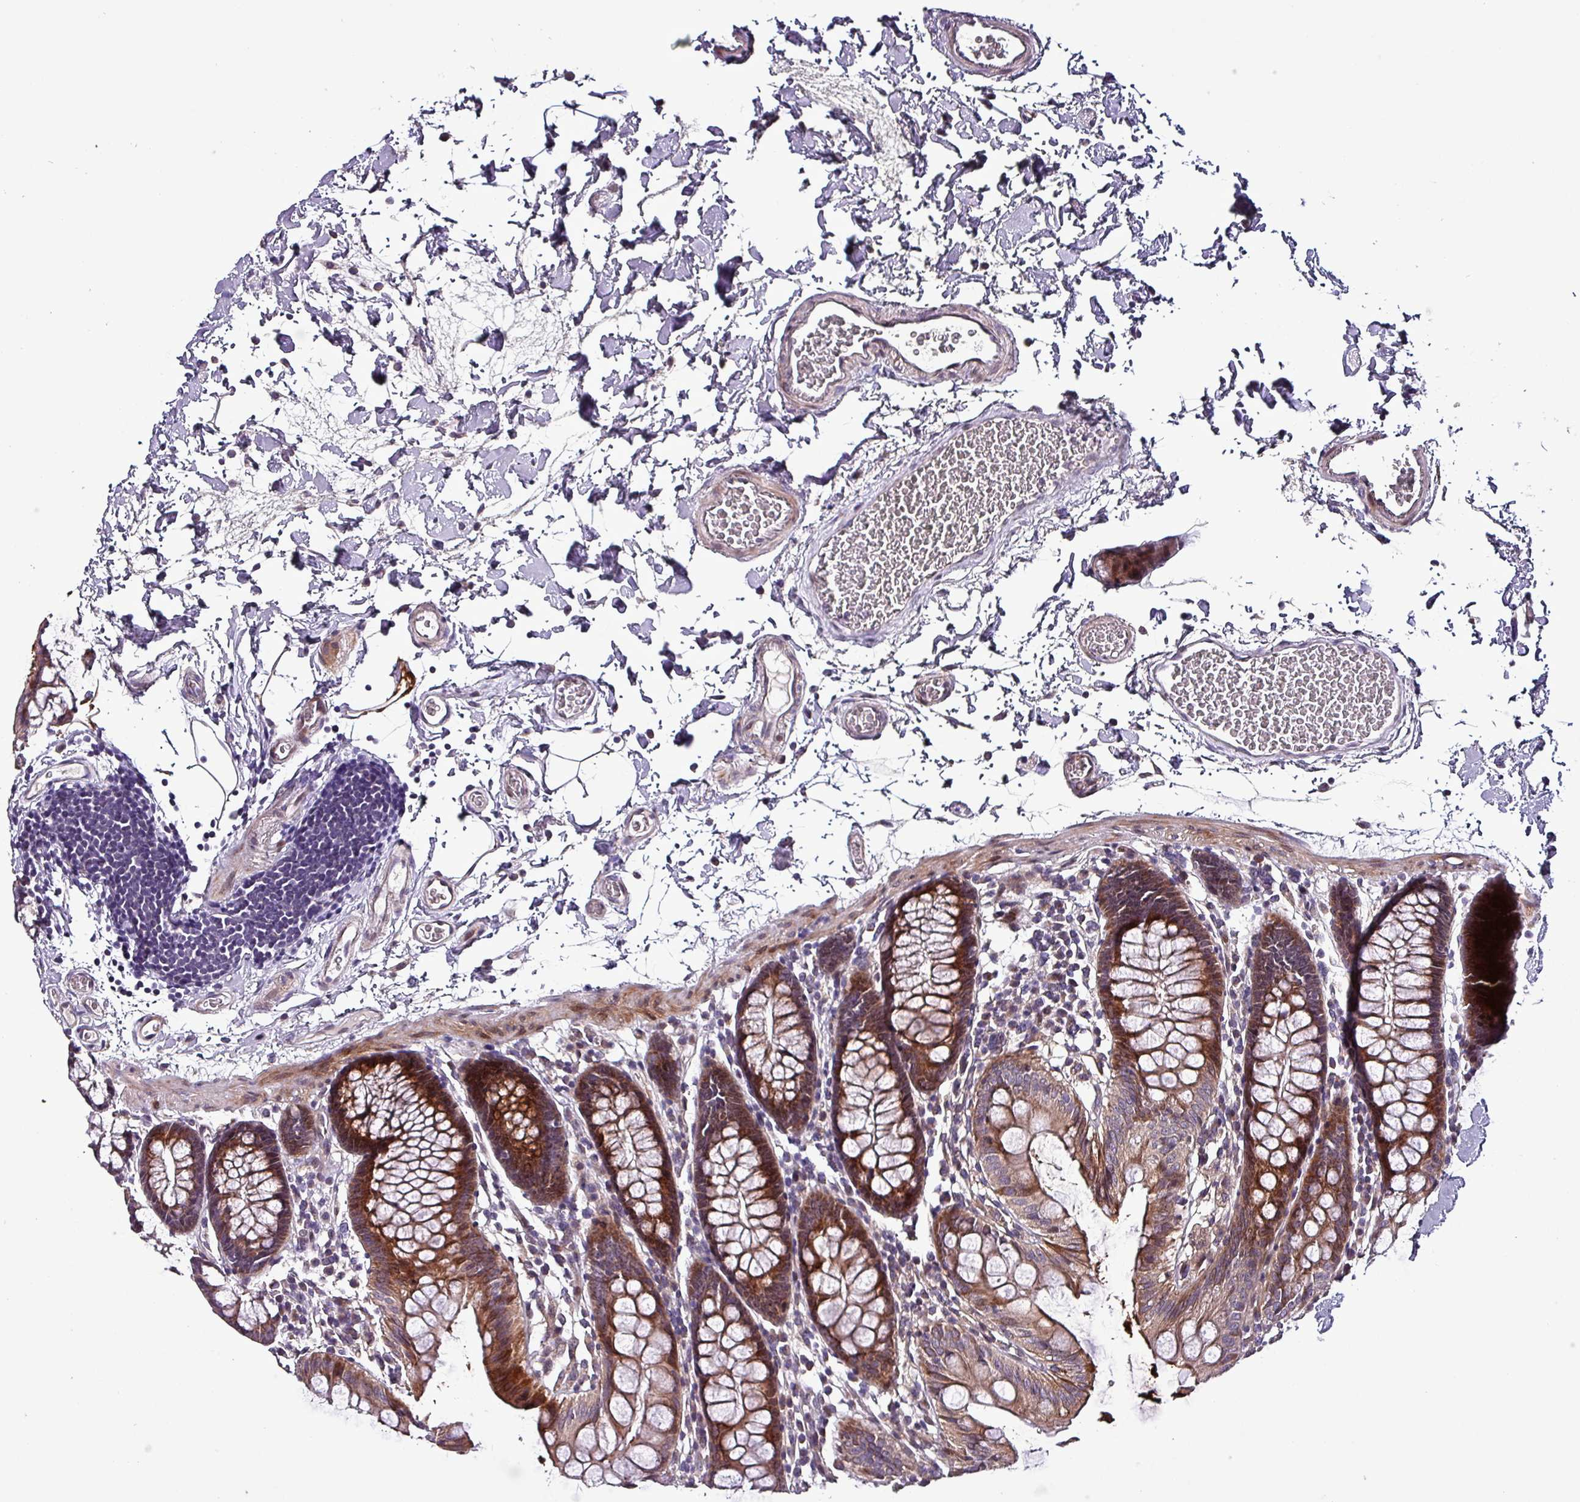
{"staining": {"intensity": "moderate", "quantity": "<25%", "location": "cytoplasmic/membranous,nuclear"}, "tissue": "colon", "cell_type": "Endothelial cells", "image_type": "normal", "snomed": [{"axis": "morphology", "description": "Normal tissue, NOS"}, {"axis": "topography", "description": "Colon"}], "caption": "The histopathology image reveals immunohistochemical staining of normal colon. There is moderate cytoplasmic/membranous,nuclear staining is identified in about <25% of endothelial cells. The protein of interest is shown in brown color, while the nuclei are stained blue.", "gene": "GRAPL", "patient": {"sex": "male", "age": 75}}